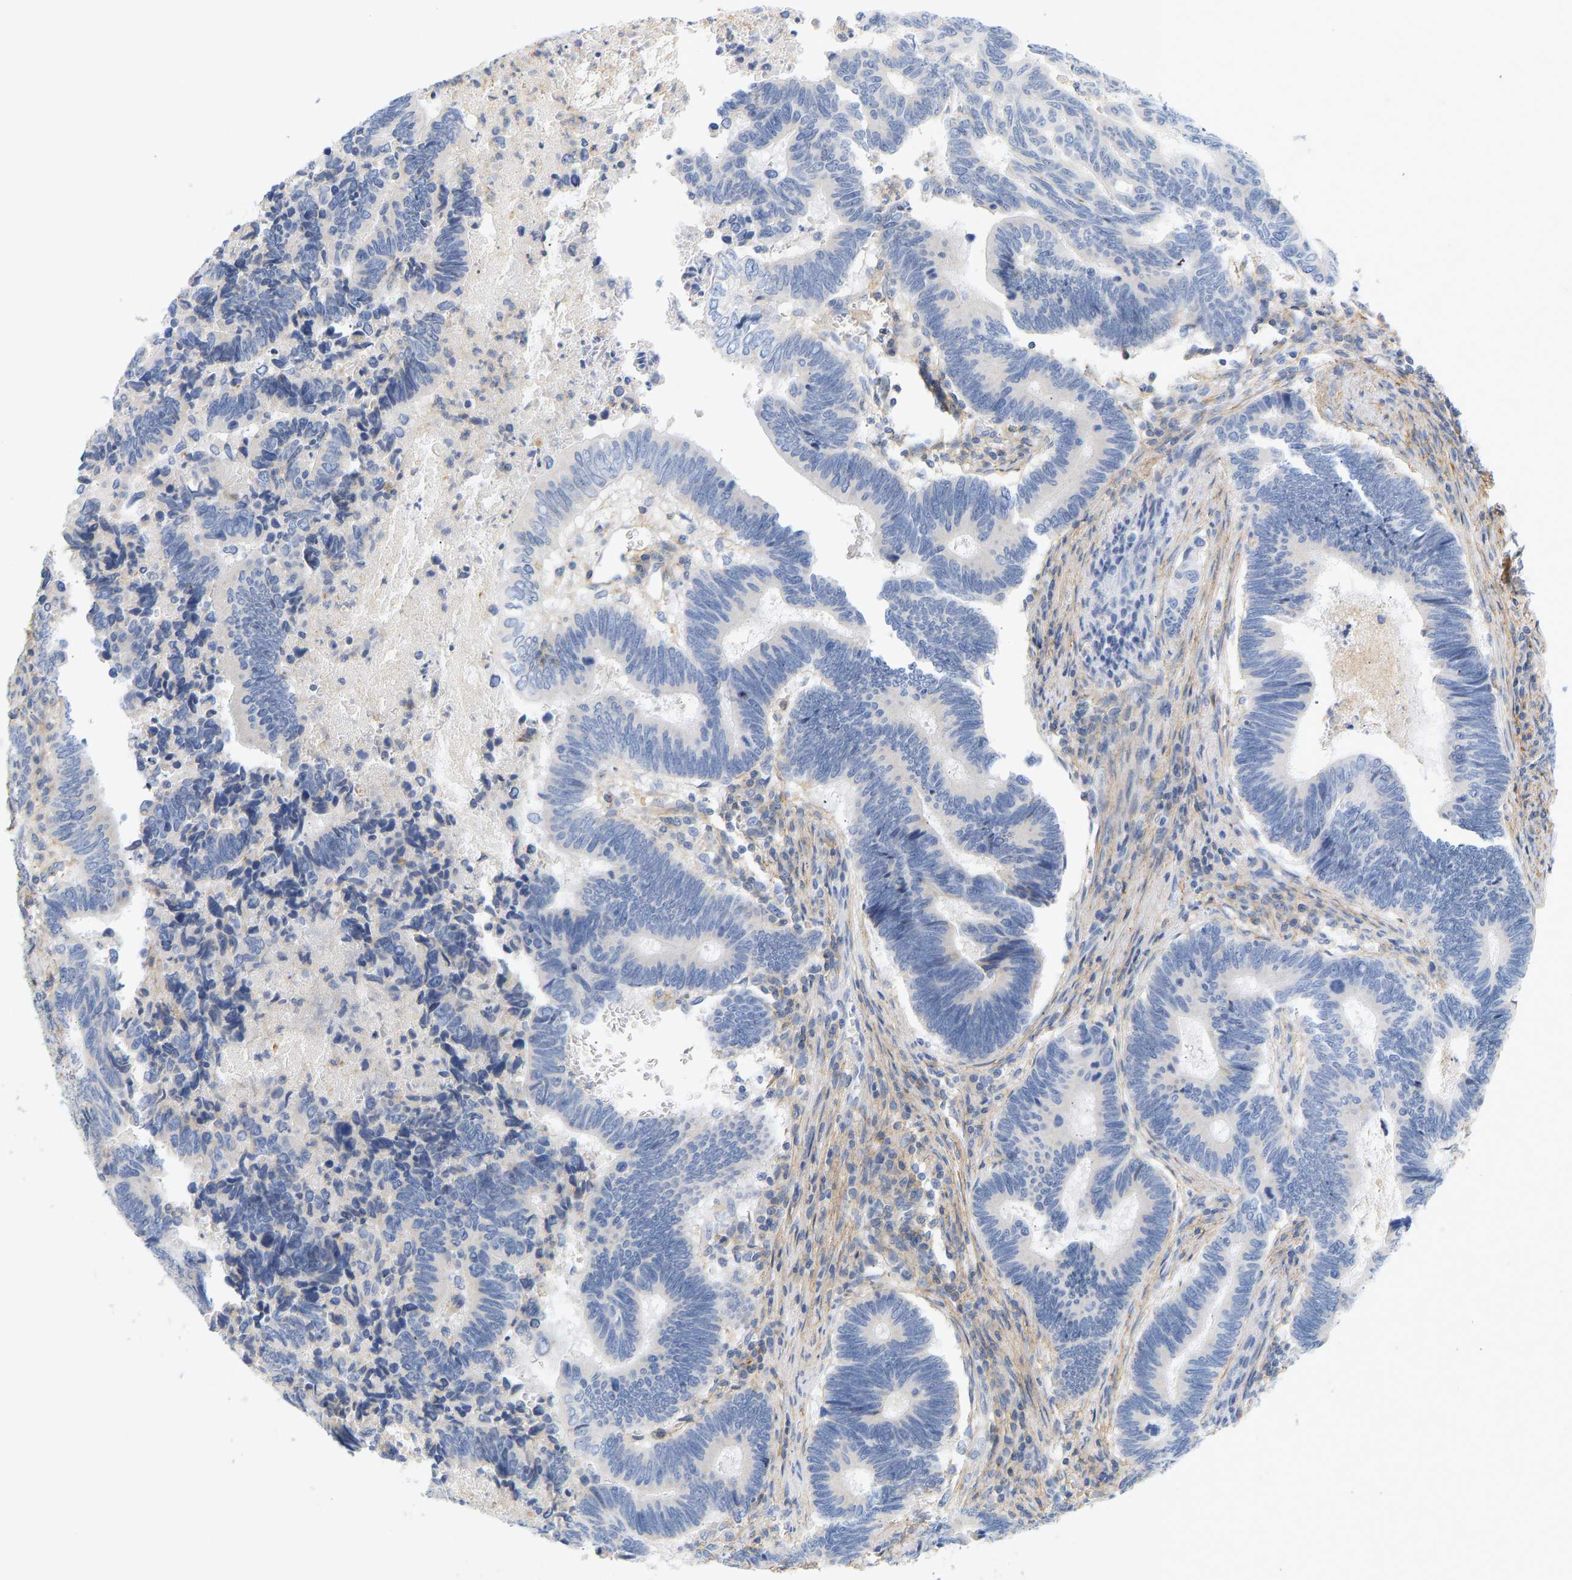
{"staining": {"intensity": "negative", "quantity": "none", "location": "none"}, "tissue": "pancreatic cancer", "cell_type": "Tumor cells", "image_type": "cancer", "snomed": [{"axis": "morphology", "description": "Adenocarcinoma, NOS"}, {"axis": "topography", "description": "Pancreas"}], "caption": "Tumor cells are negative for brown protein staining in pancreatic adenocarcinoma. The staining is performed using DAB (3,3'-diaminobenzidine) brown chromogen with nuclei counter-stained in using hematoxylin.", "gene": "BVES", "patient": {"sex": "female", "age": 70}}